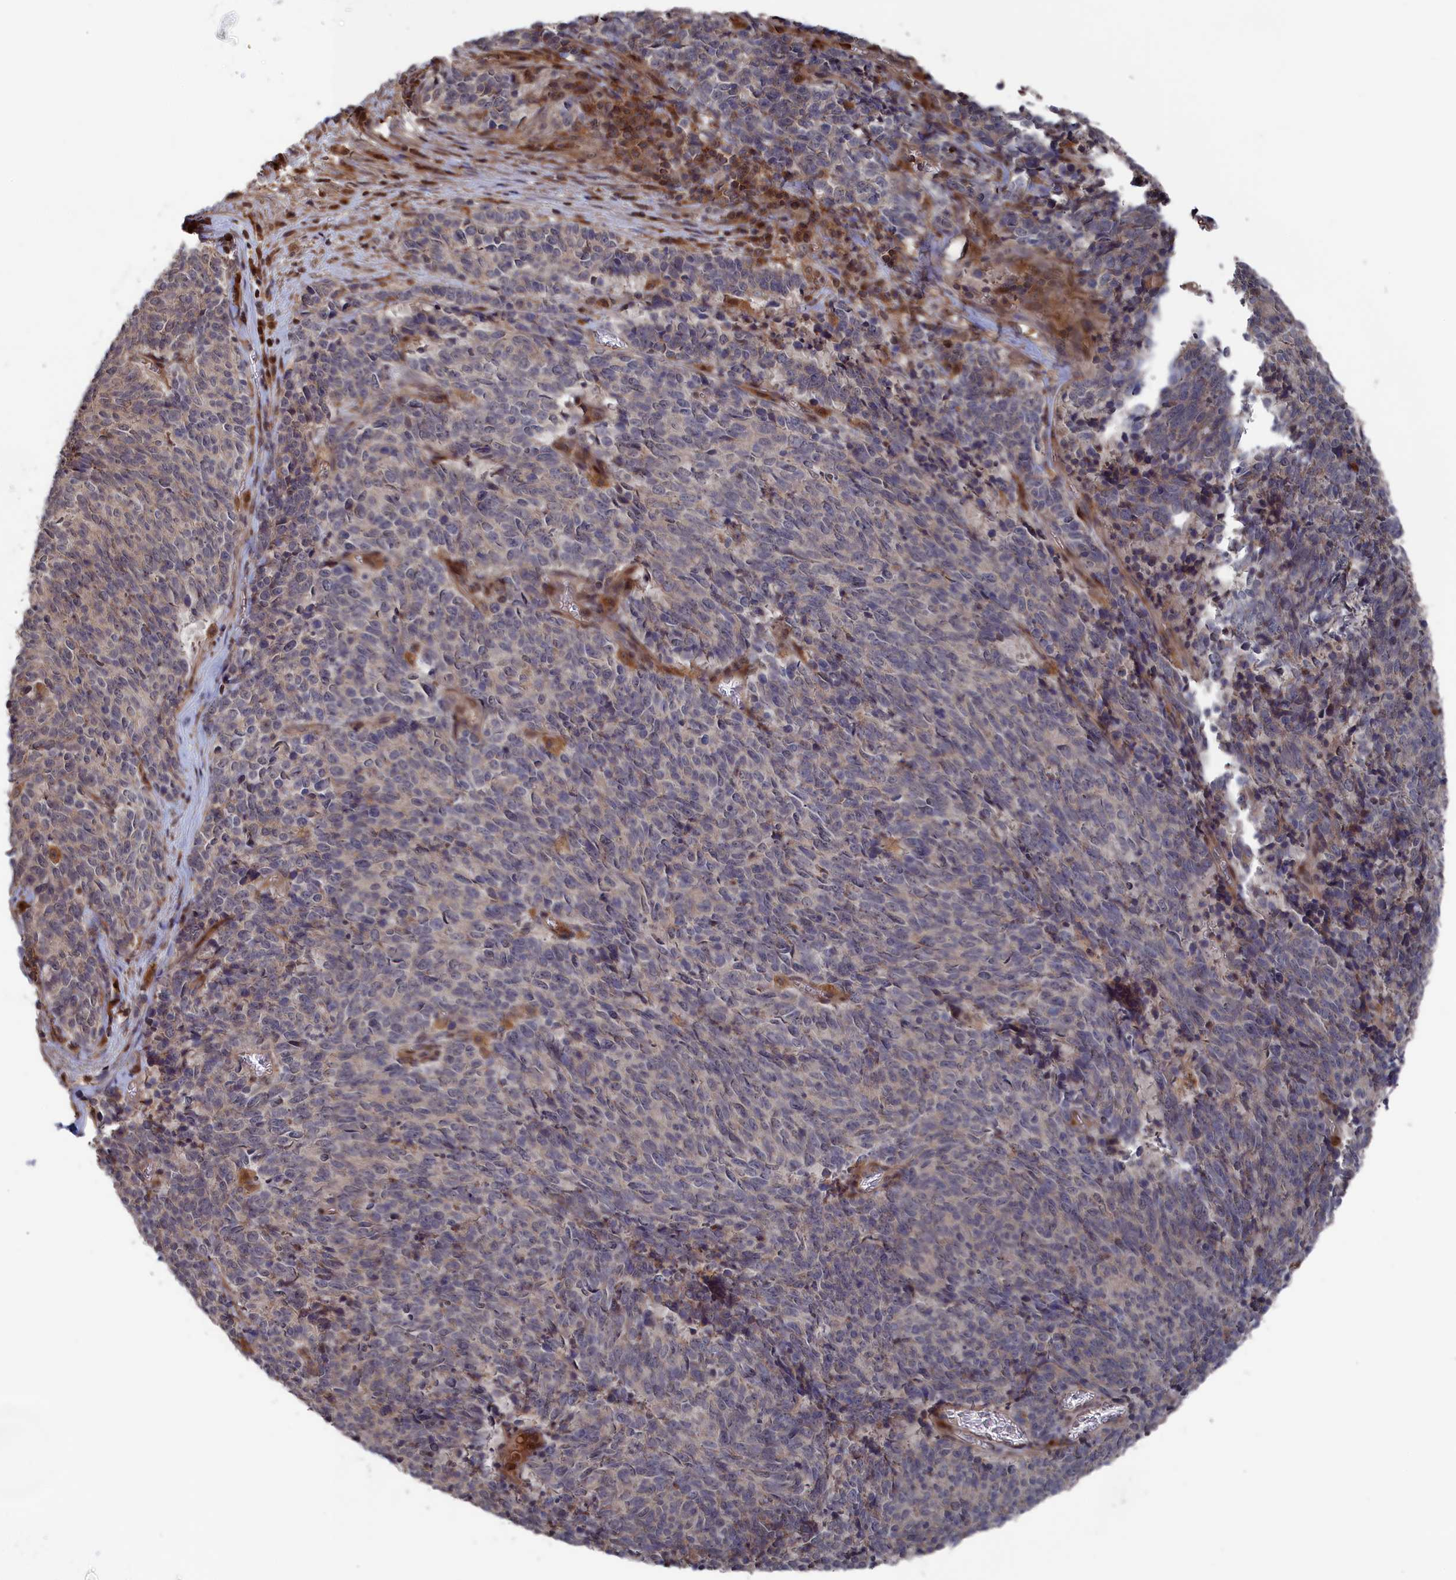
{"staining": {"intensity": "negative", "quantity": "none", "location": "none"}, "tissue": "cervical cancer", "cell_type": "Tumor cells", "image_type": "cancer", "snomed": [{"axis": "morphology", "description": "Squamous cell carcinoma, NOS"}, {"axis": "topography", "description": "Cervix"}], "caption": "High power microscopy micrograph of an immunohistochemistry (IHC) micrograph of cervical squamous cell carcinoma, revealing no significant positivity in tumor cells.", "gene": "PLA2G15", "patient": {"sex": "female", "age": 29}}